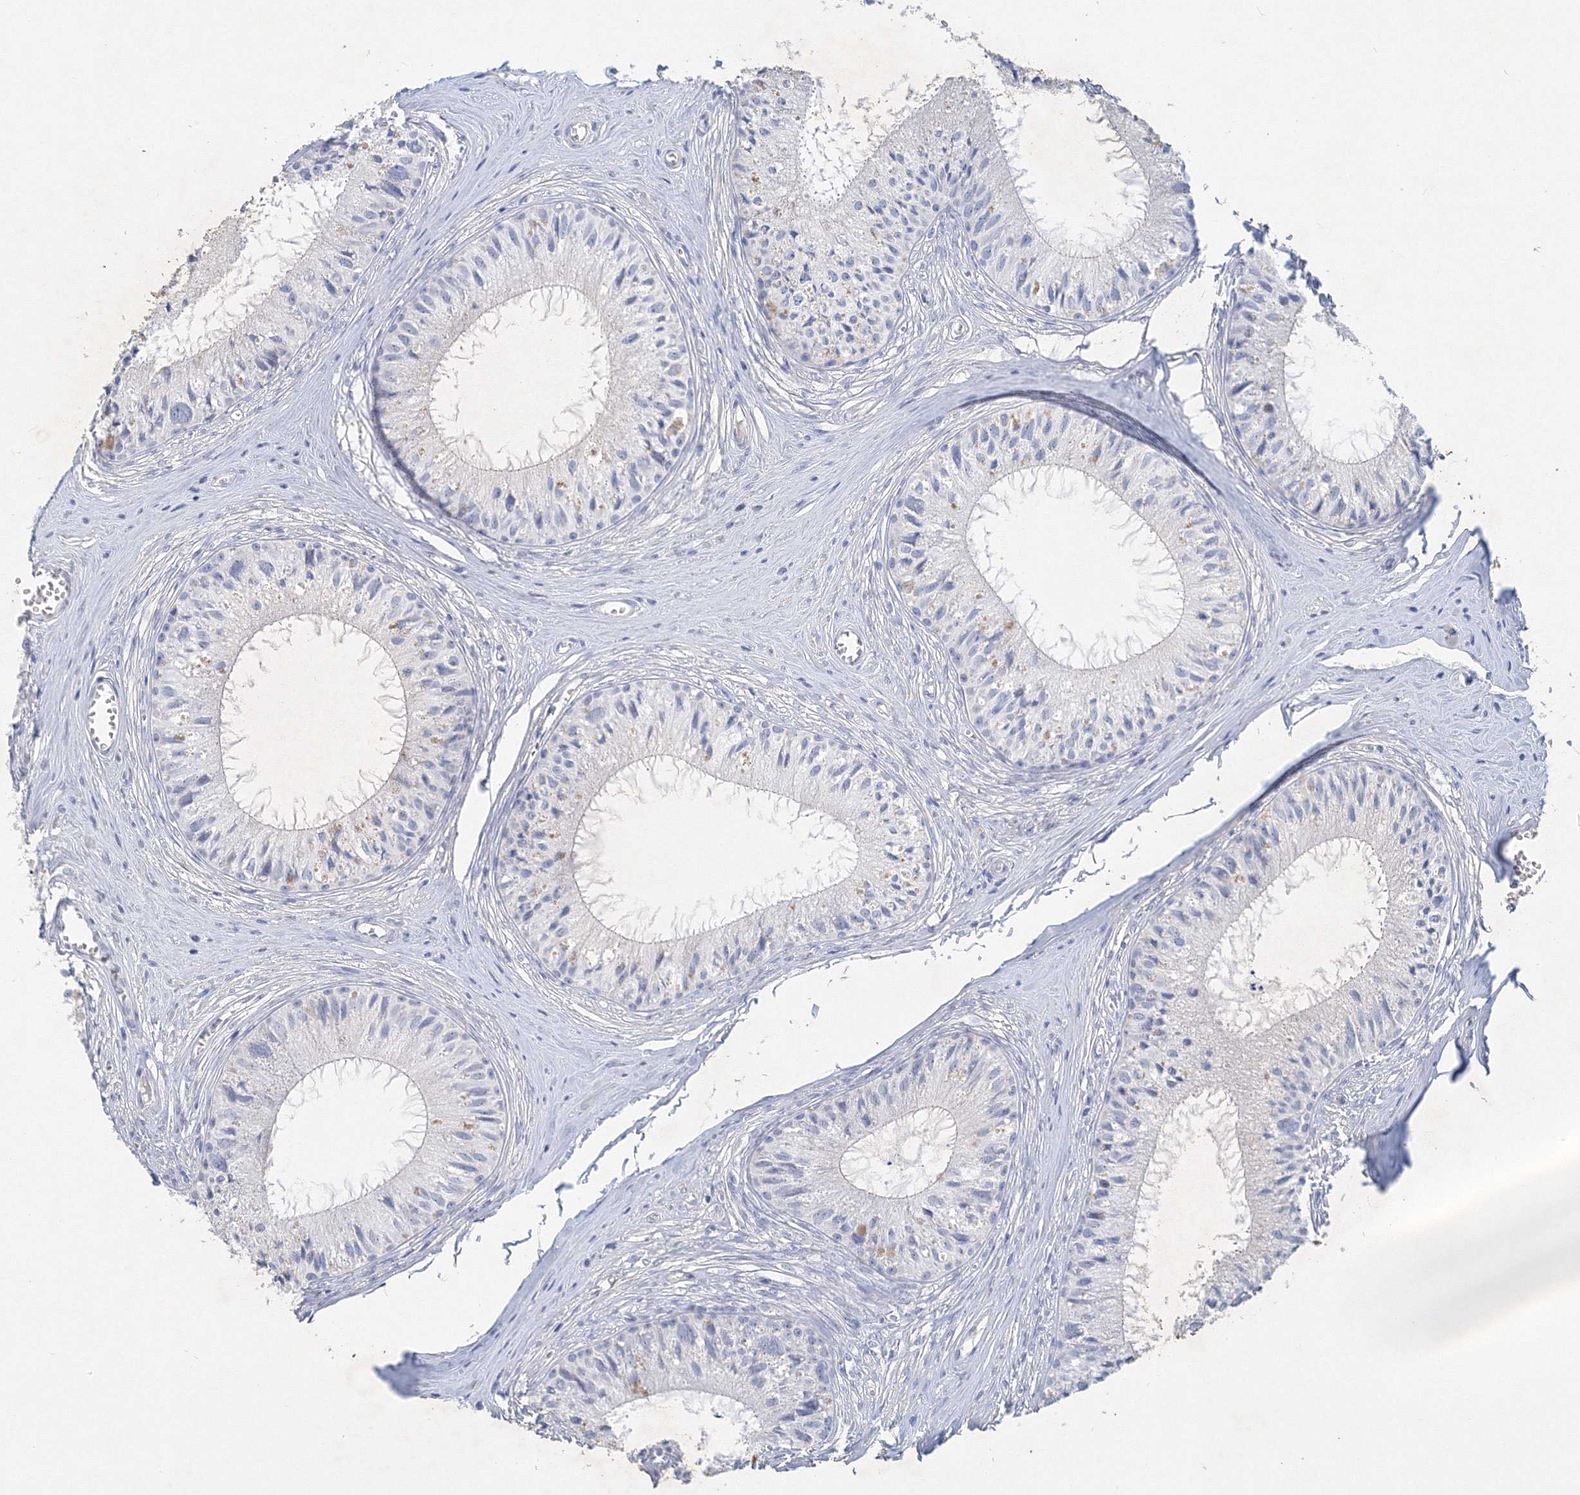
{"staining": {"intensity": "moderate", "quantity": "<25%", "location": "cytoplasmic/membranous"}, "tissue": "epididymis", "cell_type": "Glandular cells", "image_type": "normal", "snomed": [{"axis": "morphology", "description": "Normal tissue, NOS"}, {"axis": "topography", "description": "Epididymis"}], "caption": "A low amount of moderate cytoplasmic/membranous positivity is present in about <25% of glandular cells in unremarkable epididymis.", "gene": "OSBPL6", "patient": {"sex": "male", "age": 36}}